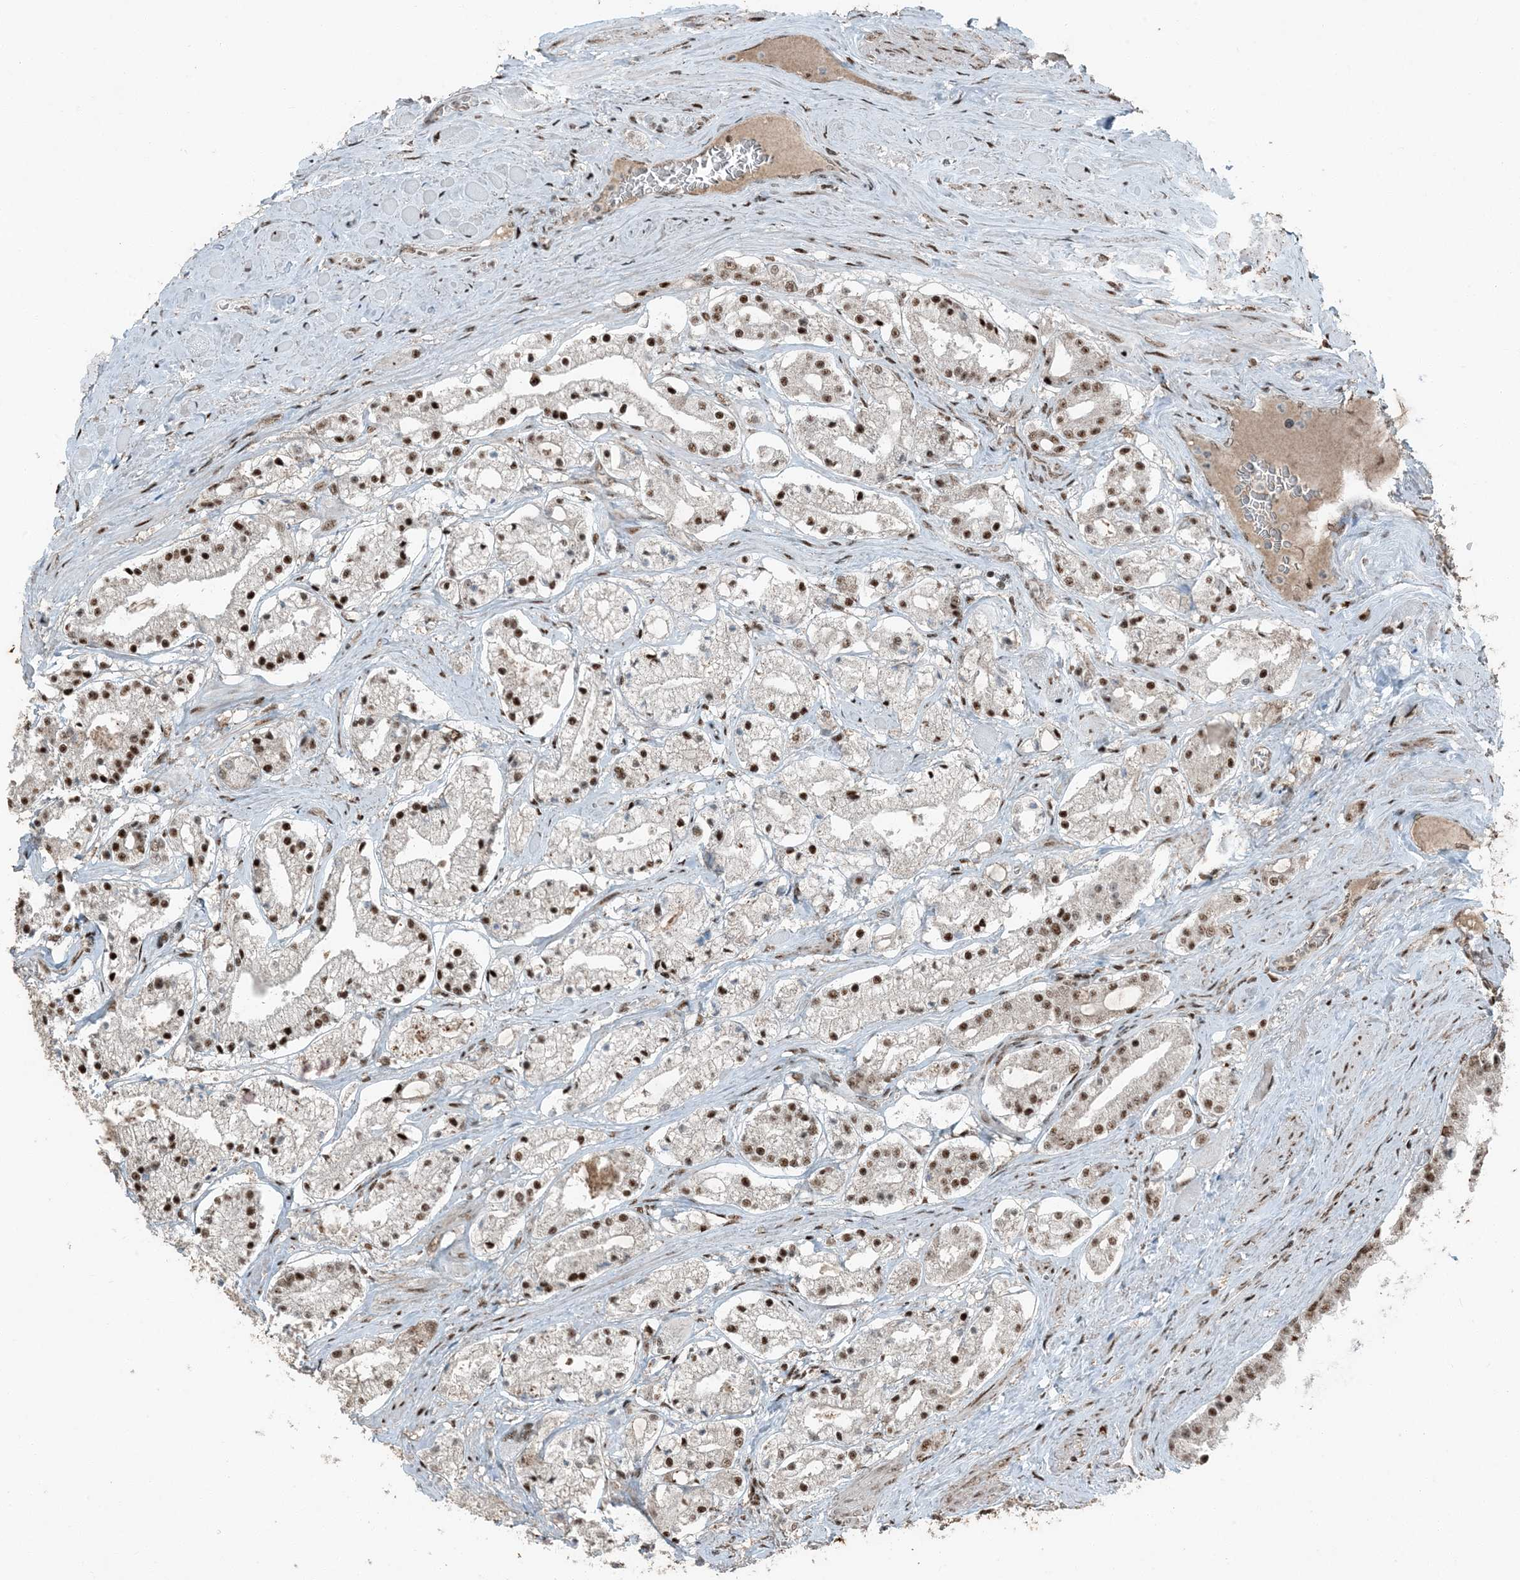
{"staining": {"intensity": "moderate", "quantity": ">75%", "location": "nuclear"}, "tissue": "prostate cancer", "cell_type": "Tumor cells", "image_type": "cancer", "snomed": [{"axis": "morphology", "description": "Adenocarcinoma, High grade"}, {"axis": "topography", "description": "Prostate"}], "caption": "Human prostate cancer (adenocarcinoma (high-grade)) stained with a brown dye displays moderate nuclear positive expression in approximately >75% of tumor cells.", "gene": "TADA2B", "patient": {"sex": "male", "age": 64}}